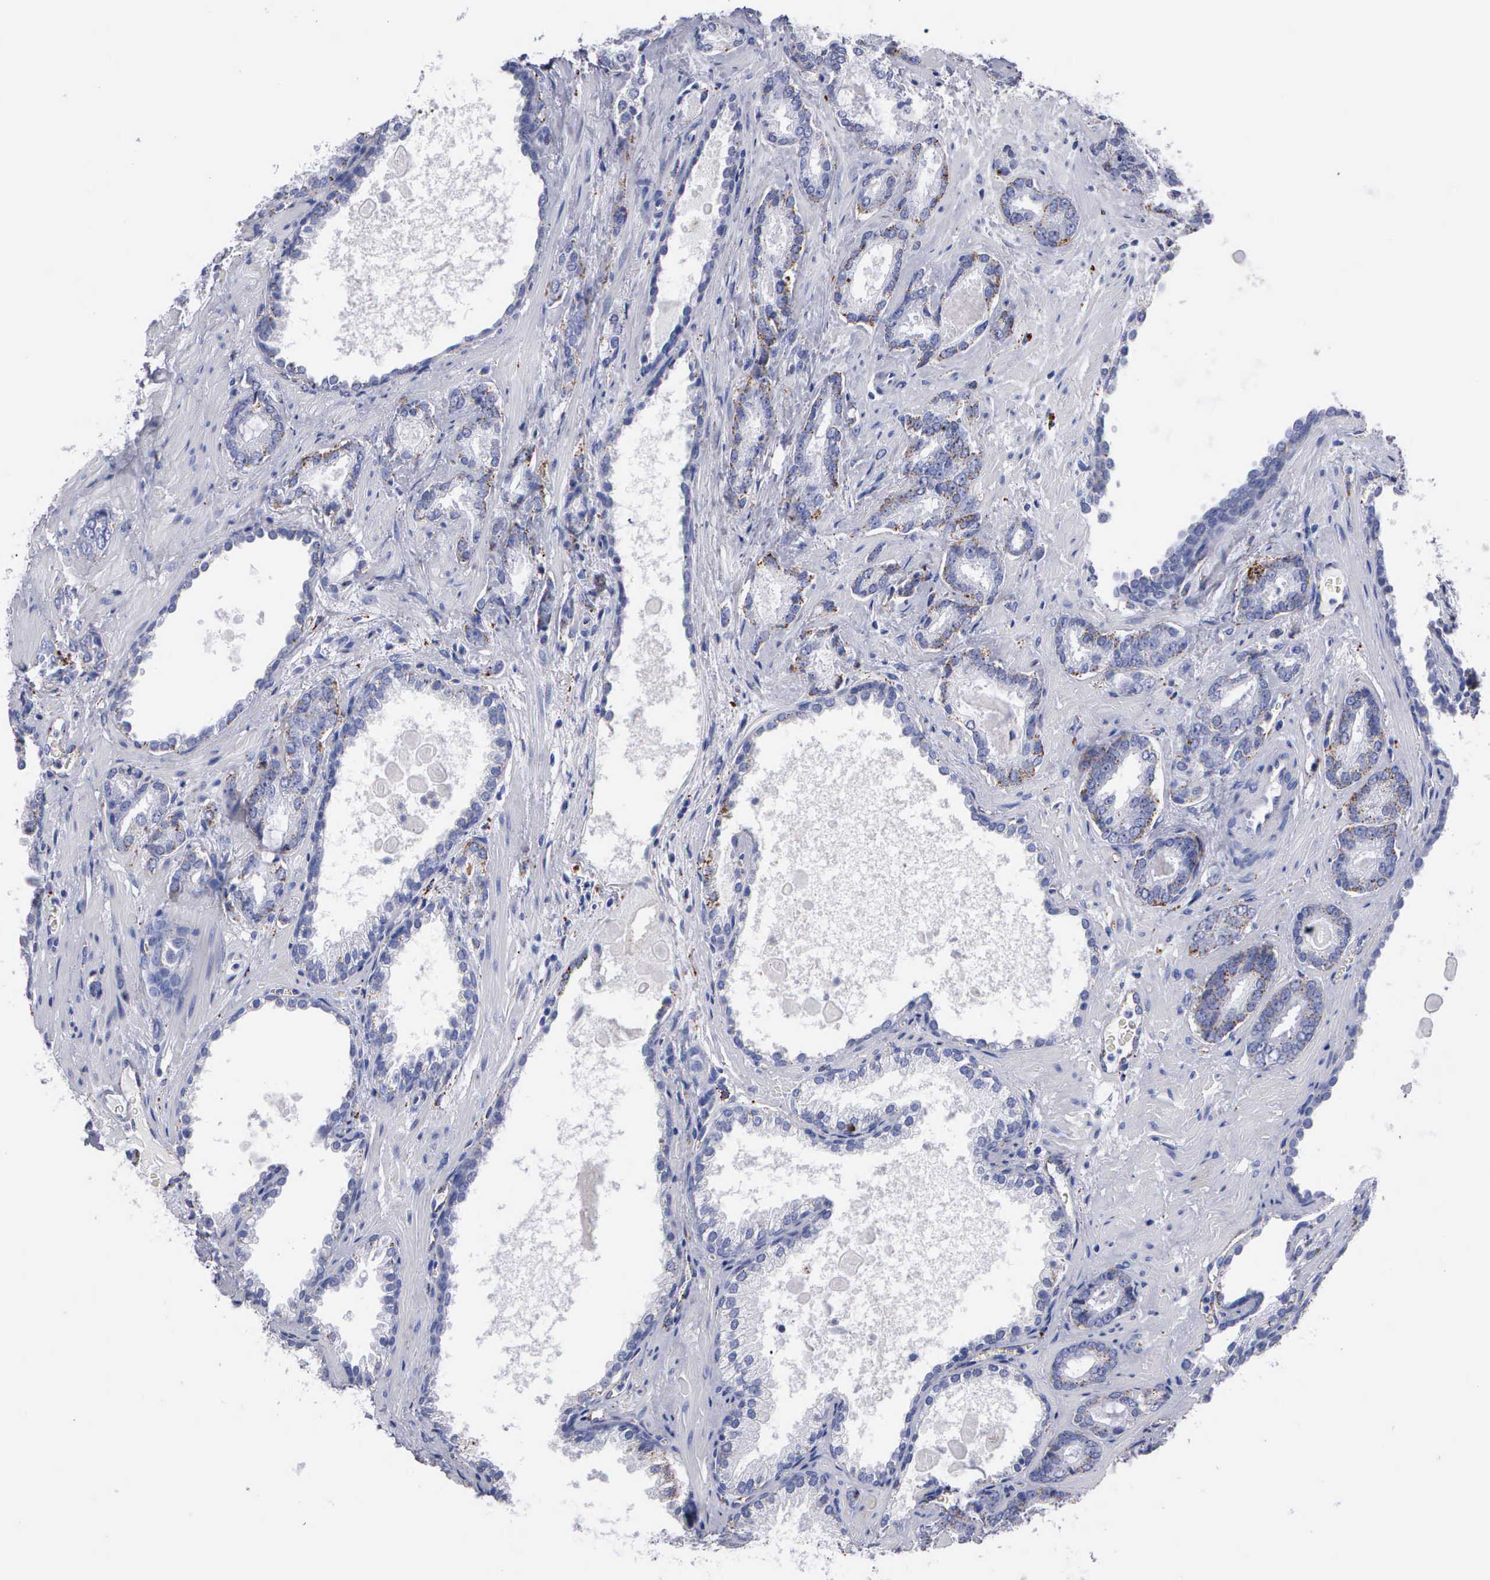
{"staining": {"intensity": "negative", "quantity": "none", "location": "none"}, "tissue": "prostate cancer", "cell_type": "Tumor cells", "image_type": "cancer", "snomed": [{"axis": "morphology", "description": "Adenocarcinoma, Medium grade"}, {"axis": "topography", "description": "Prostate"}], "caption": "Immunohistochemical staining of adenocarcinoma (medium-grade) (prostate) exhibits no significant expression in tumor cells.", "gene": "CTSL", "patient": {"sex": "male", "age": 64}}